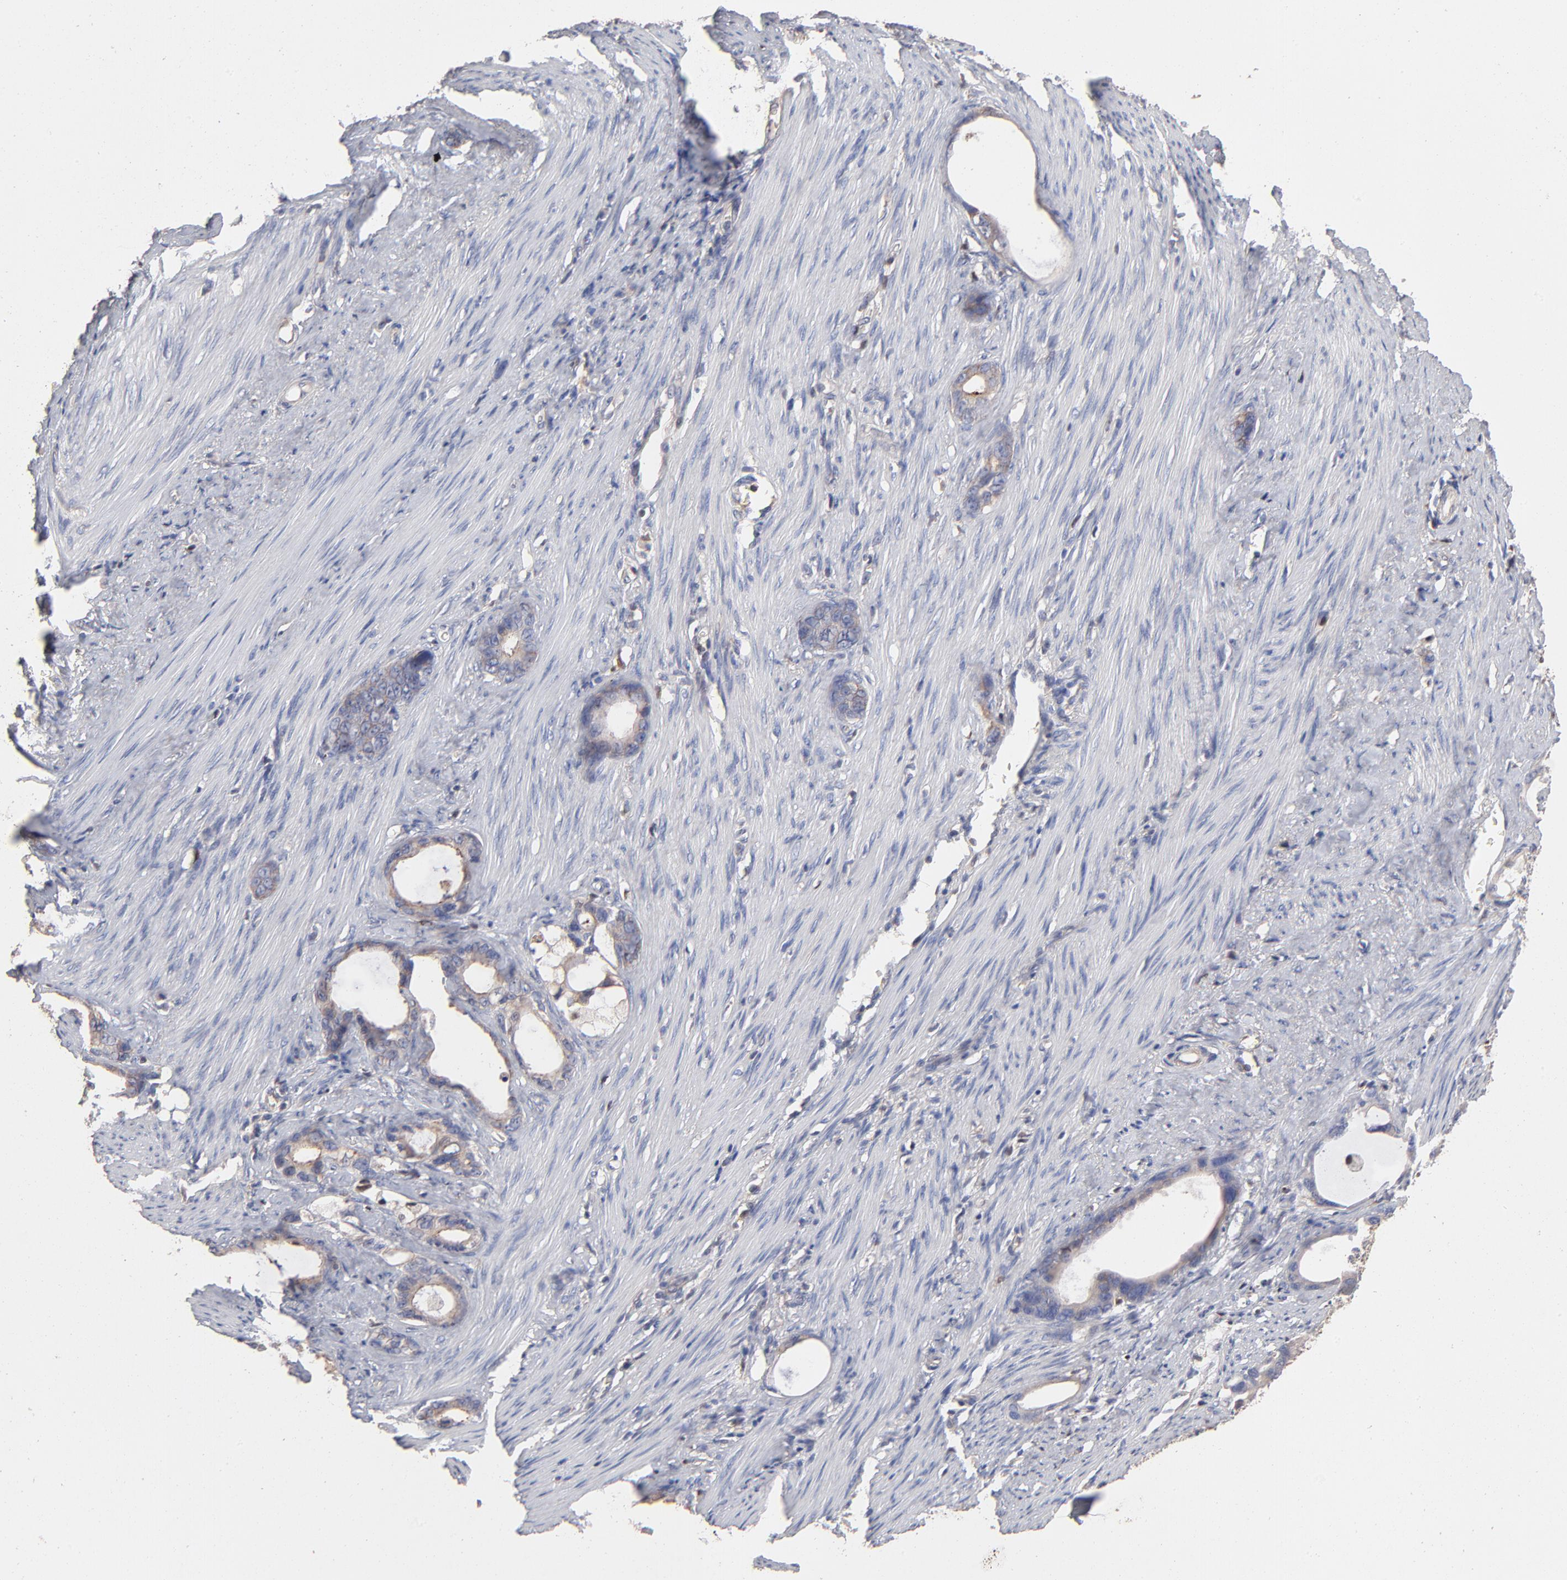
{"staining": {"intensity": "weak", "quantity": "25%-75%", "location": "cytoplasmic/membranous"}, "tissue": "stomach cancer", "cell_type": "Tumor cells", "image_type": "cancer", "snomed": [{"axis": "morphology", "description": "Adenocarcinoma, NOS"}, {"axis": "topography", "description": "Stomach"}], "caption": "This image exhibits IHC staining of stomach cancer (adenocarcinoma), with low weak cytoplasmic/membranous staining in approximately 25%-75% of tumor cells.", "gene": "ARHGEF6", "patient": {"sex": "female", "age": 75}}